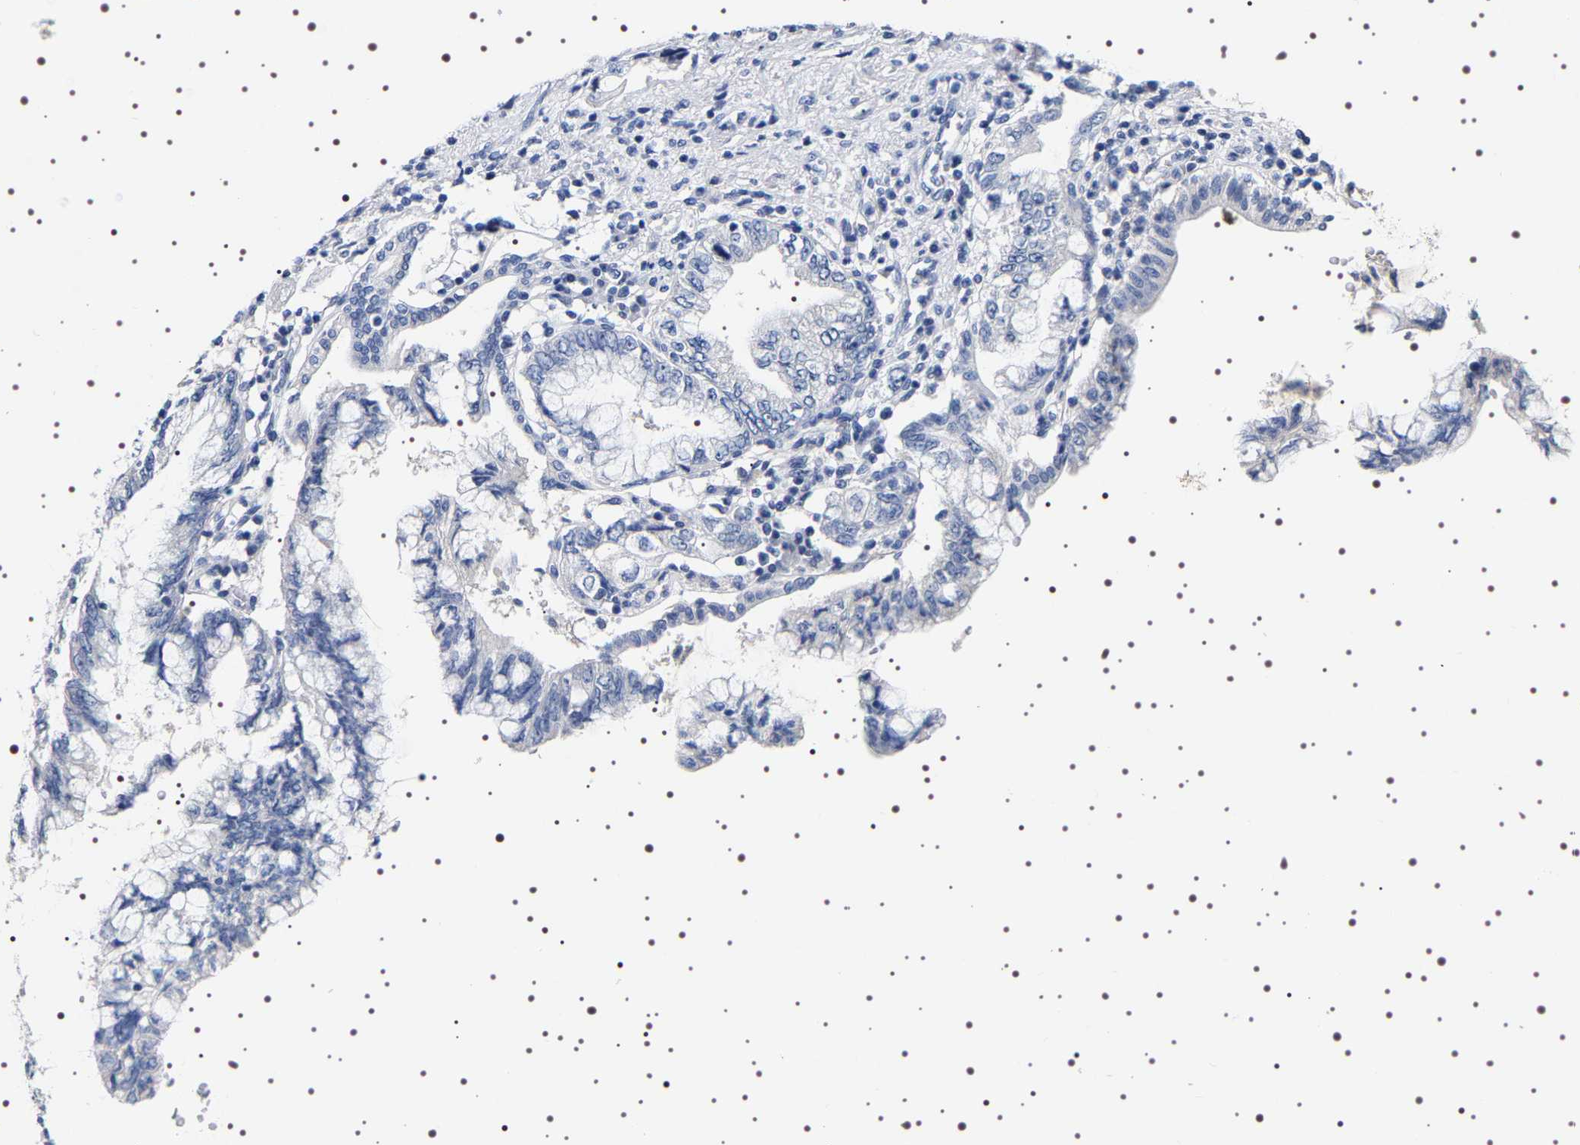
{"staining": {"intensity": "negative", "quantity": "none", "location": "none"}, "tissue": "pancreatic cancer", "cell_type": "Tumor cells", "image_type": "cancer", "snomed": [{"axis": "morphology", "description": "Adenocarcinoma, NOS"}, {"axis": "topography", "description": "Pancreas"}], "caption": "The micrograph exhibits no staining of tumor cells in pancreatic cancer (adenocarcinoma).", "gene": "UBQLN3", "patient": {"sex": "female", "age": 73}}